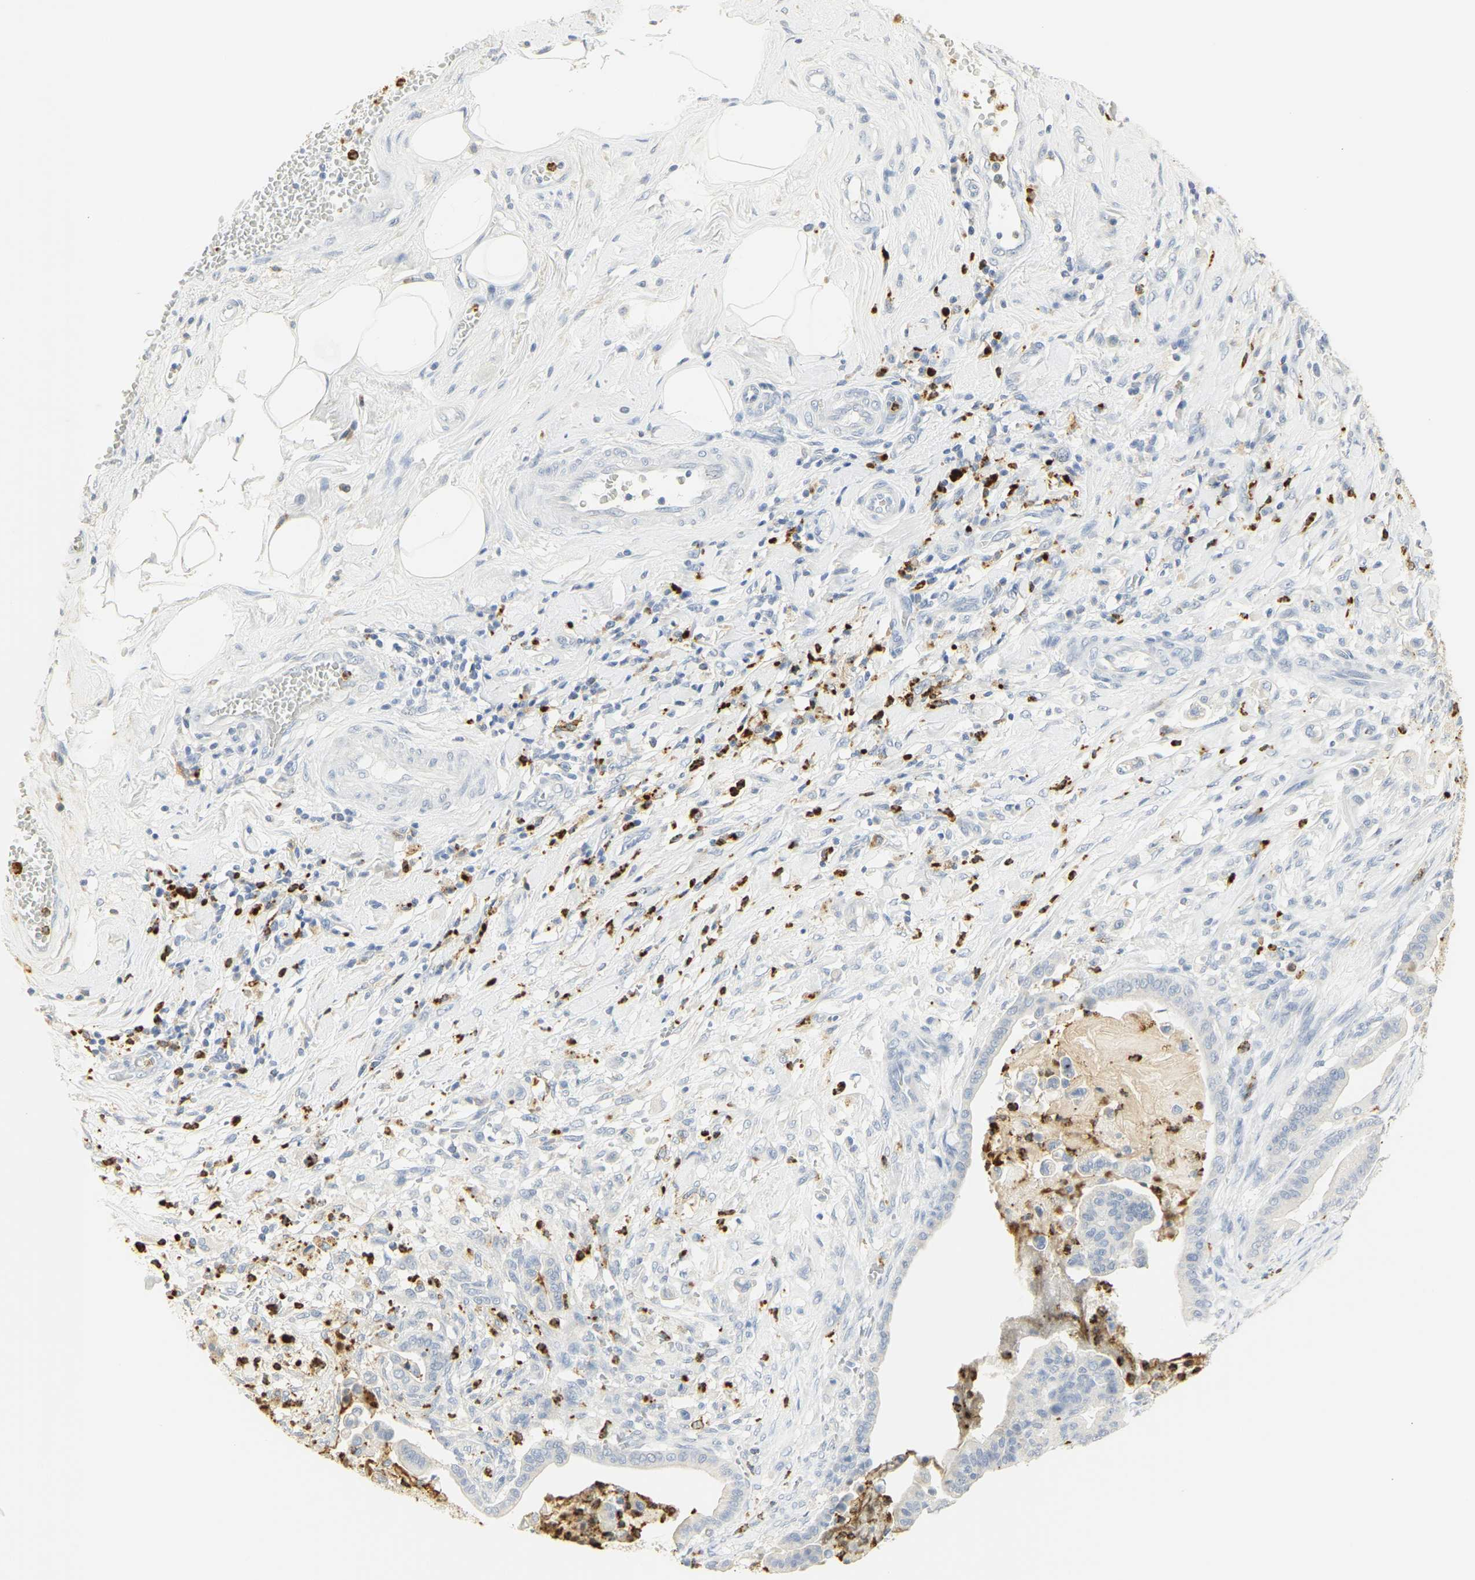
{"staining": {"intensity": "negative", "quantity": "none", "location": "none"}, "tissue": "pancreatic cancer", "cell_type": "Tumor cells", "image_type": "cancer", "snomed": [{"axis": "morphology", "description": "Adenocarcinoma, NOS"}, {"axis": "topography", "description": "Pancreas"}], "caption": "A high-resolution photomicrograph shows immunohistochemistry (IHC) staining of pancreatic adenocarcinoma, which demonstrates no significant positivity in tumor cells. The staining is performed using DAB (3,3'-diaminobenzidine) brown chromogen with nuclei counter-stained in using hematoxylin.", "gene": "MPO", "patient": {"sex": "male", "age": 63}}